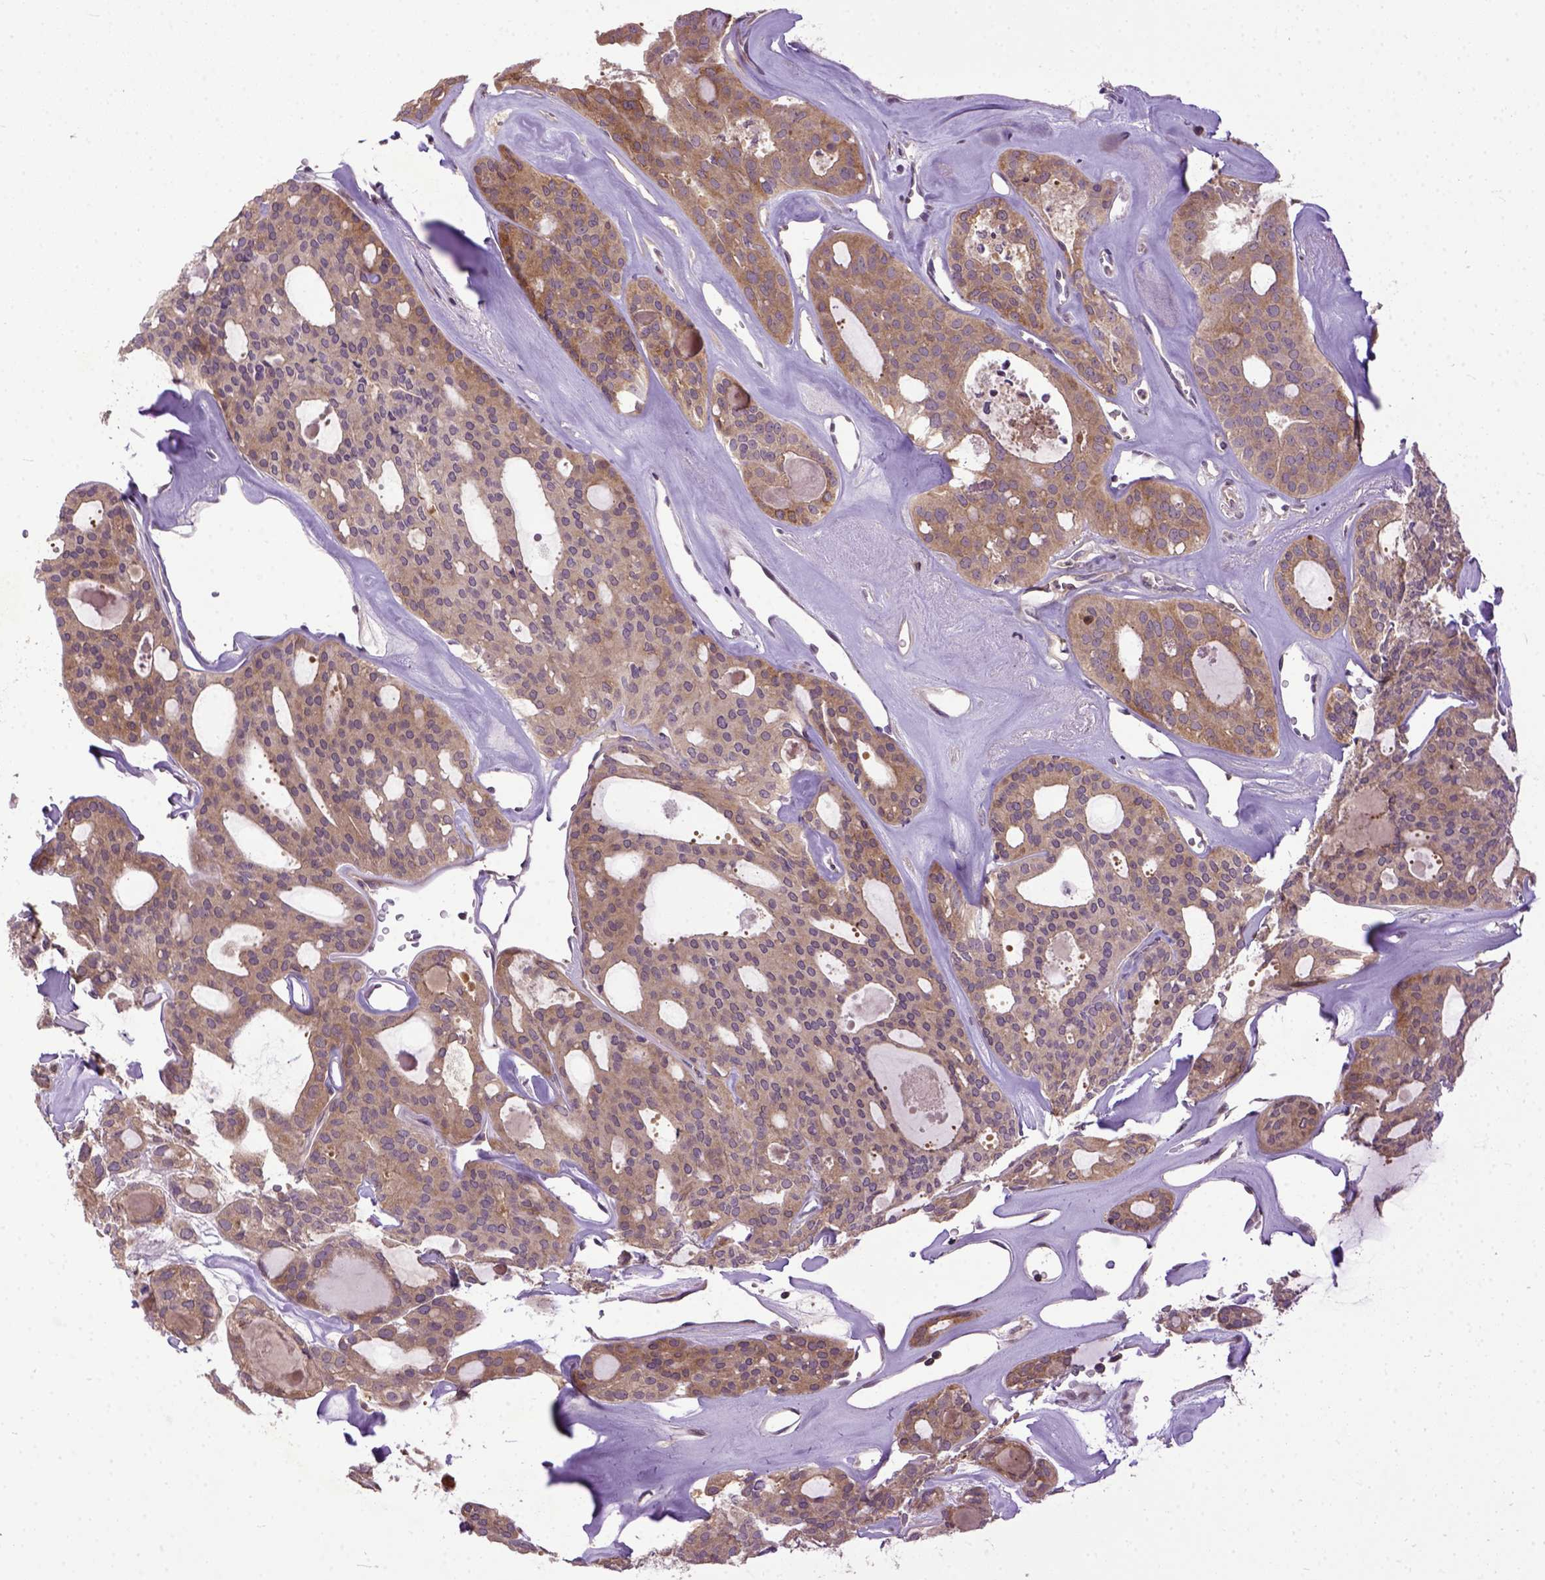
{"staining": {"intensity": "moderate", "quantity": ">75%", "location": "cytoplasmic/membranous"}, "tissue": "thyroid cancer", "cell_type": "Tumor cells", "image_type": "cancer", "snomed": [{"axis": "morphology", "description": "Follicular adenoma carcinoma, NOS"}, {"axis": "topography", "description": "Thyroid gland"}], "caption": "IHC histopathology image of thyroid cancer stained for a protein (brown), which reveals medium levels of moderate cytoplasmic/membranous staining in about >75% of tumor cells.", "gene": "CPNE1", "patient": {"sex": "male", "age": 75}}